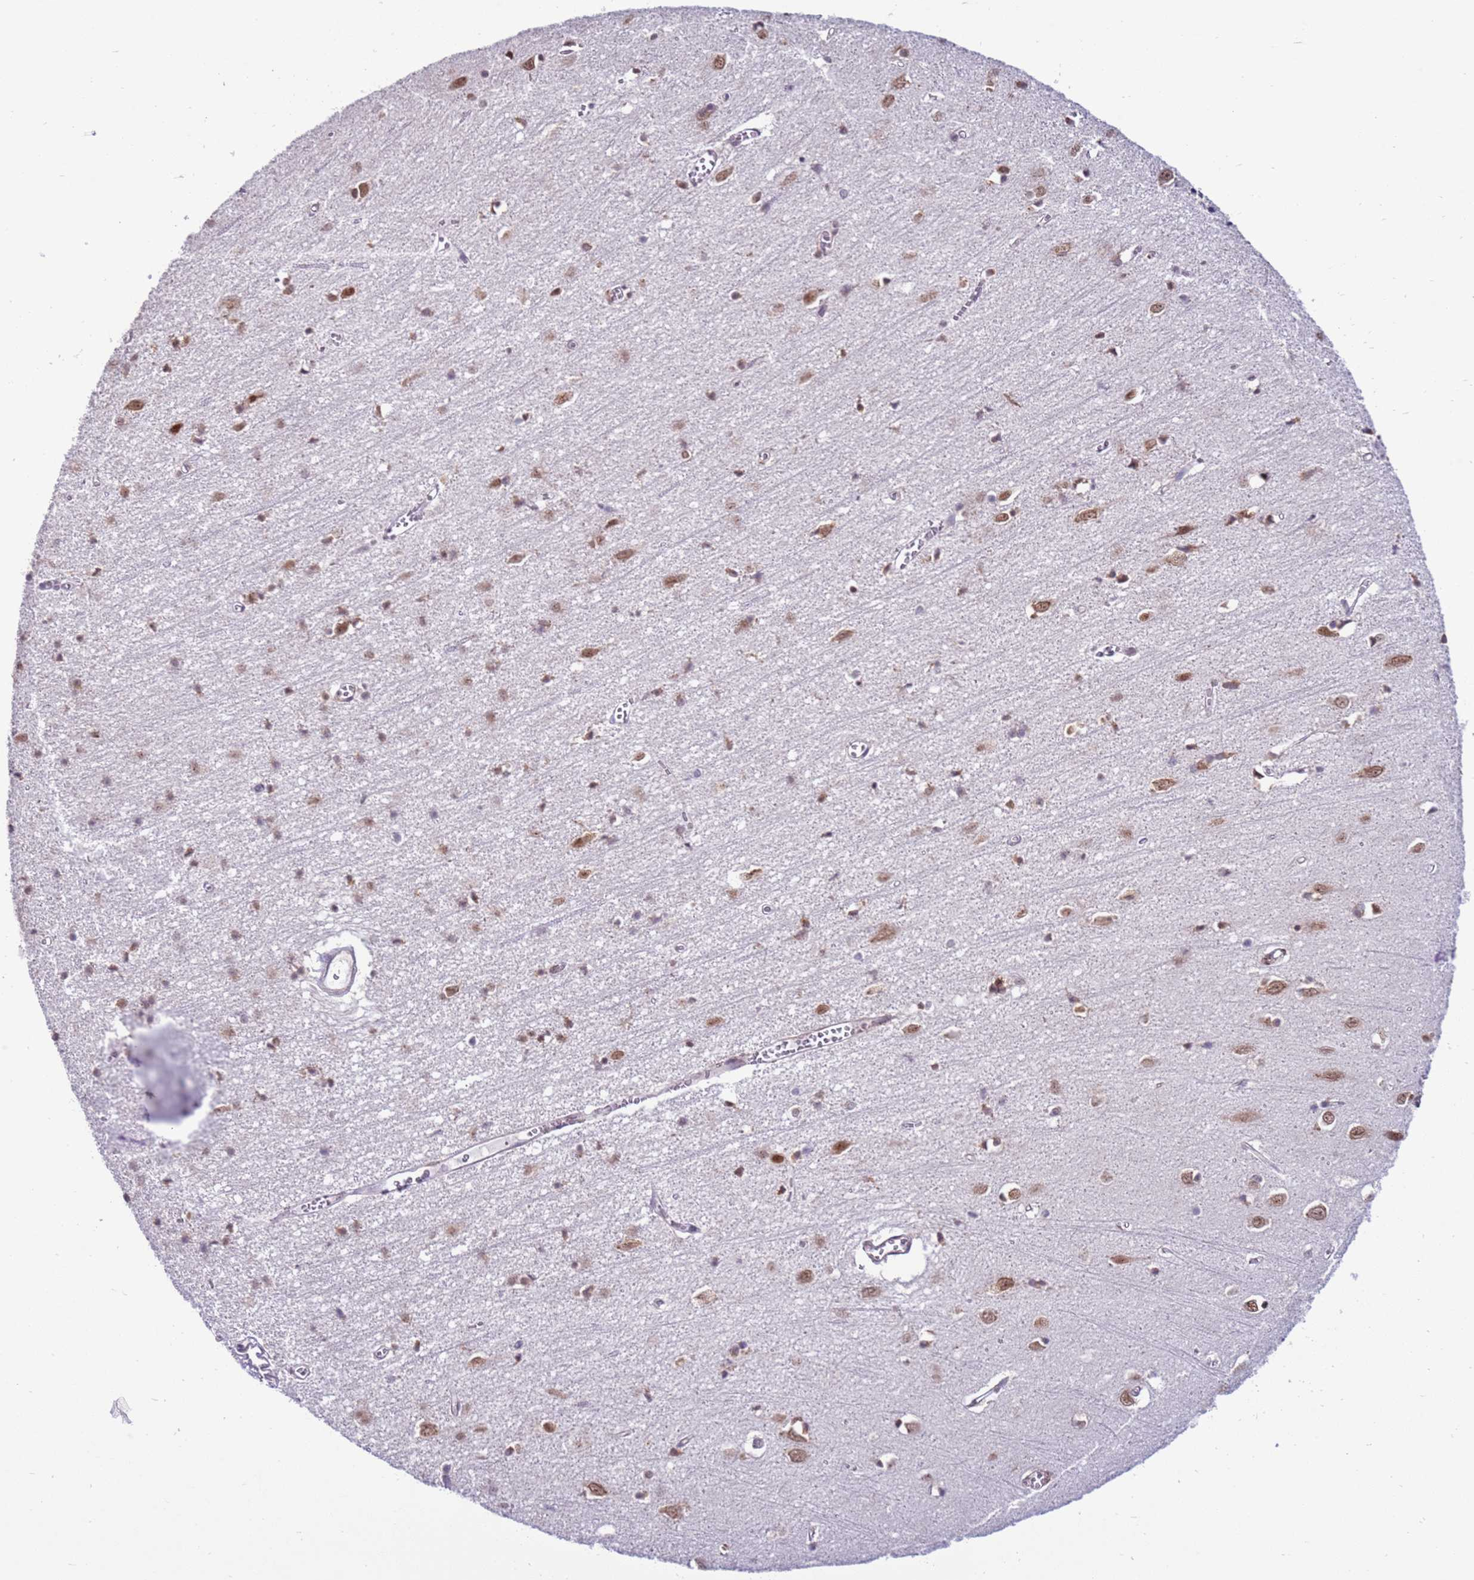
{"staining": {"intensity": "weak", "quantity": ">75%", "location": "cytoplasmic/membranous,nuclear"}, "tissue": "cerebral cortex", "cell_type": "Endothelial cells", "image_type": "normal", "snomed": [{"axis": "morphology", "description": "Normal tissue, NOS"}, {"axis": "topography", "description": "Cerebral cortex"}], "caption": "A high-resolution histopathology image shows immunohistochemistry (IHC) staining of unremarkable cerebral cortex, which reveals weak cytoplasmic/membranous,nuclear staining in approximately >75% of endothelial cells. (brown staining indicates protein expression, while blue staining denotes nuclei).", "gene": "PRPF6", "patient": {"sex": "female", "age": 64}}